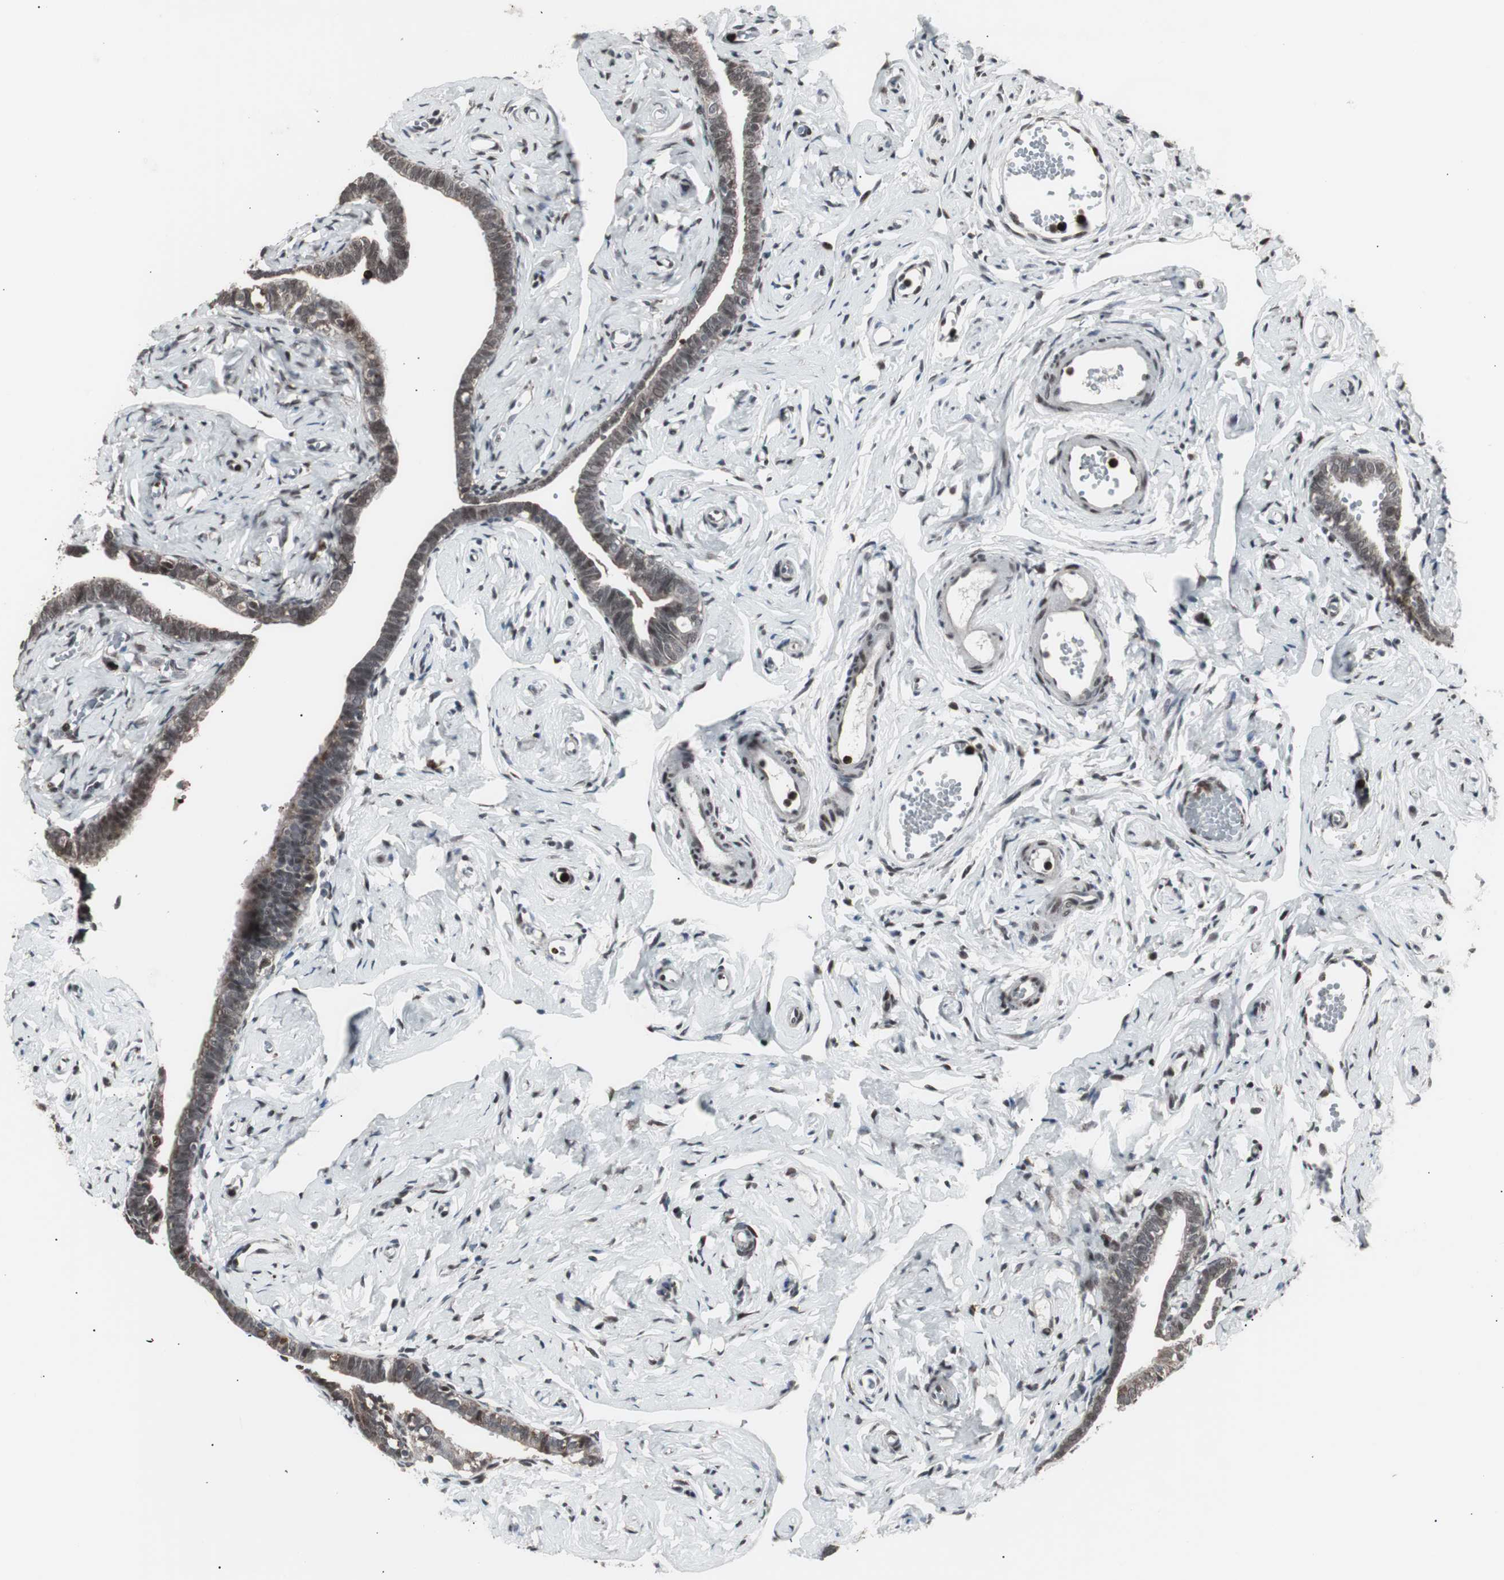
{"staining": {"intensity": "weak", "quantity": ">75%", "location": "nuclear"}, "tissue": "fallopian tube", "cell_type": "Glandular cells", "image_type": "normal", "snomed": [{"axis": "morphology", "description": "Normal tissue, NOS"}, {"axis": "topography", "description": "Fallopian tube"}], "caption": "A high-resolution histopathology image shows IHC staining of unremarkable fallopian tube, which shows weak nuclear staining in approximately >75% of glandular cells. The staining is performed using DAB (3,3'-diaminobenzidine) brown chromogen to label protein expression. The nuclei are counter-stained blue using hematoxylin.", "gene": "RXRA", "patient": {"sex": "female", "age": 71}}